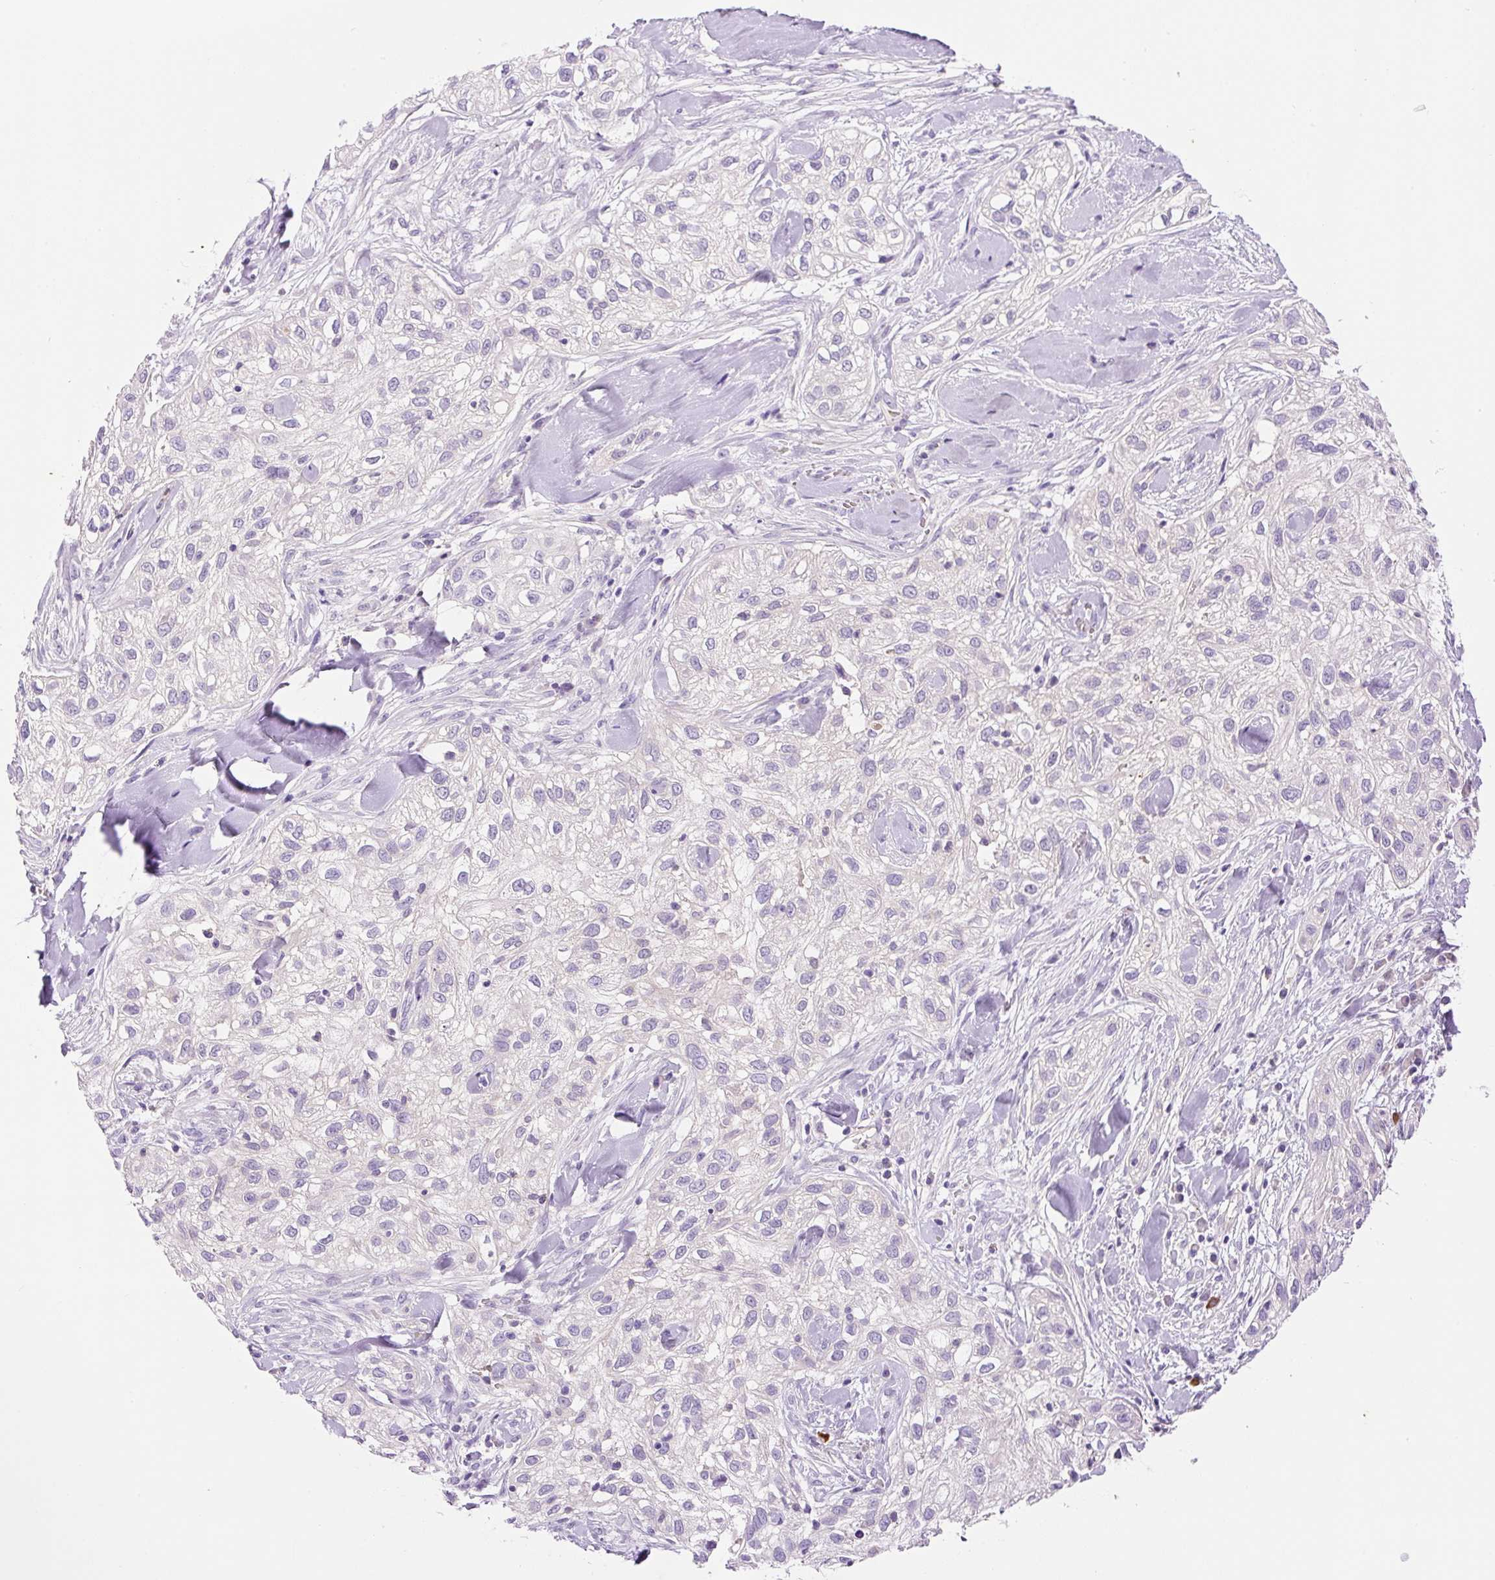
{"staining": {"intensity": "negative", "quantity": "none", "location": "none"}, "tissue": "skin cancer", "cell_type": "Tumor cells", "image_type": "cancer", "snomed": [{"axis": "morphology", "description": "Squamous cell carcinoma, NOS"}, {"axis": "topography", "description": "Skin"}], "caption": "Immunohistochemistry photomicrograph of skin cancer (squamous cell carcinoma) stained for a protein (brown), which reveals no expression in tumor cells.", "gene": "LHFPL5", "patient": {"sex": "male", "age": 82}}